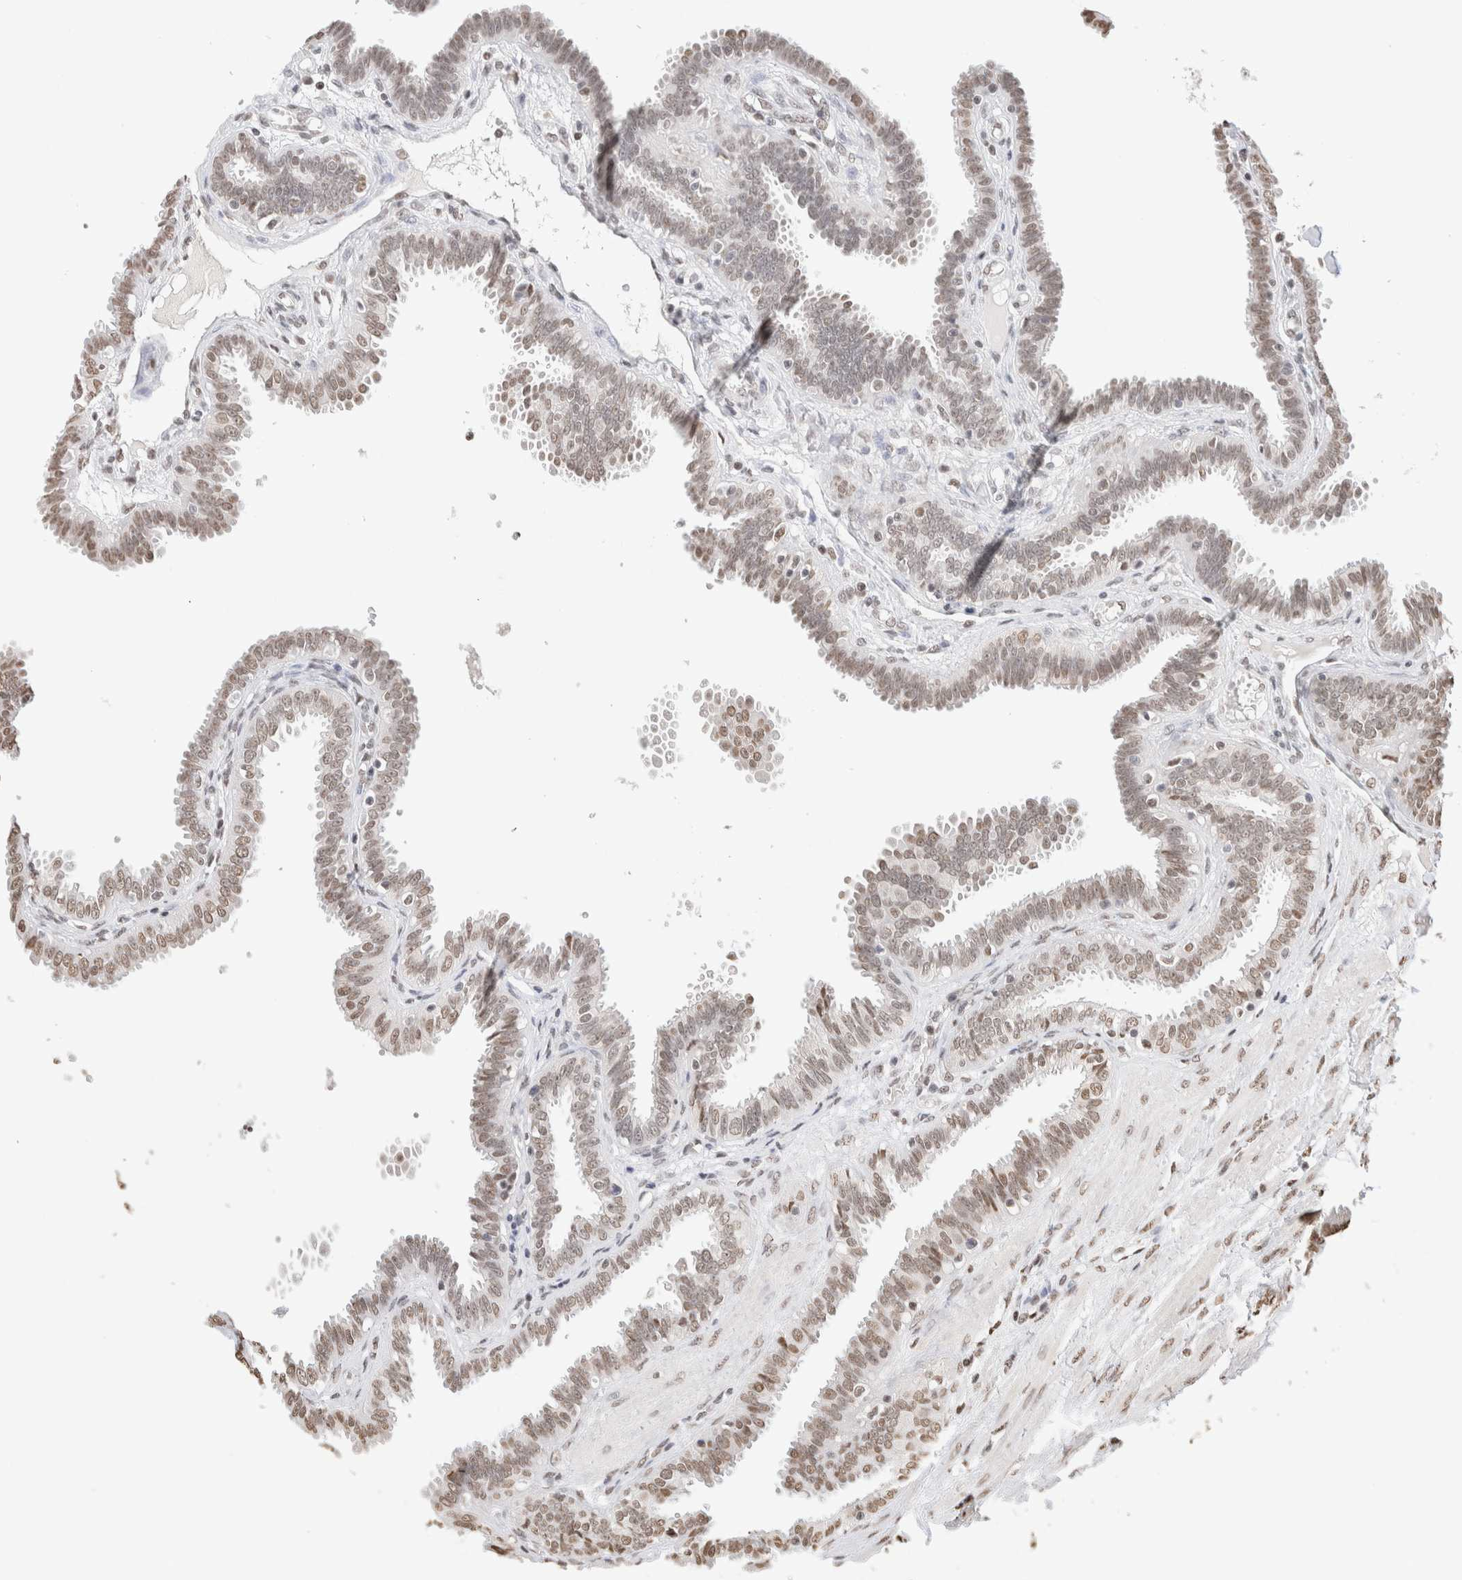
{"staining": {"intensity": "moderate", "quantity": ">75%", "location": "nuclear"}, "tissue": "fallopian tube", "cell_type": "Glandular cells", "image_type": "normal", "snomed": [{"axis": "morphology", "description": "Normal tissue, NOS"}, {"axis": "topography", "description": "Fallopian tube"}], "caption": "Immunohistochemical staining of benign human fallopian tube exhibits >75% levels of moderate nuclear protein expression in about >75% of glandular cells. Using DAB (brown) and hematoxylin (blue) stains, captured at high magnification using brightfield microscopy.", "gene": "SUPT3H", "patient": {"sex": "female", "age": 32}}